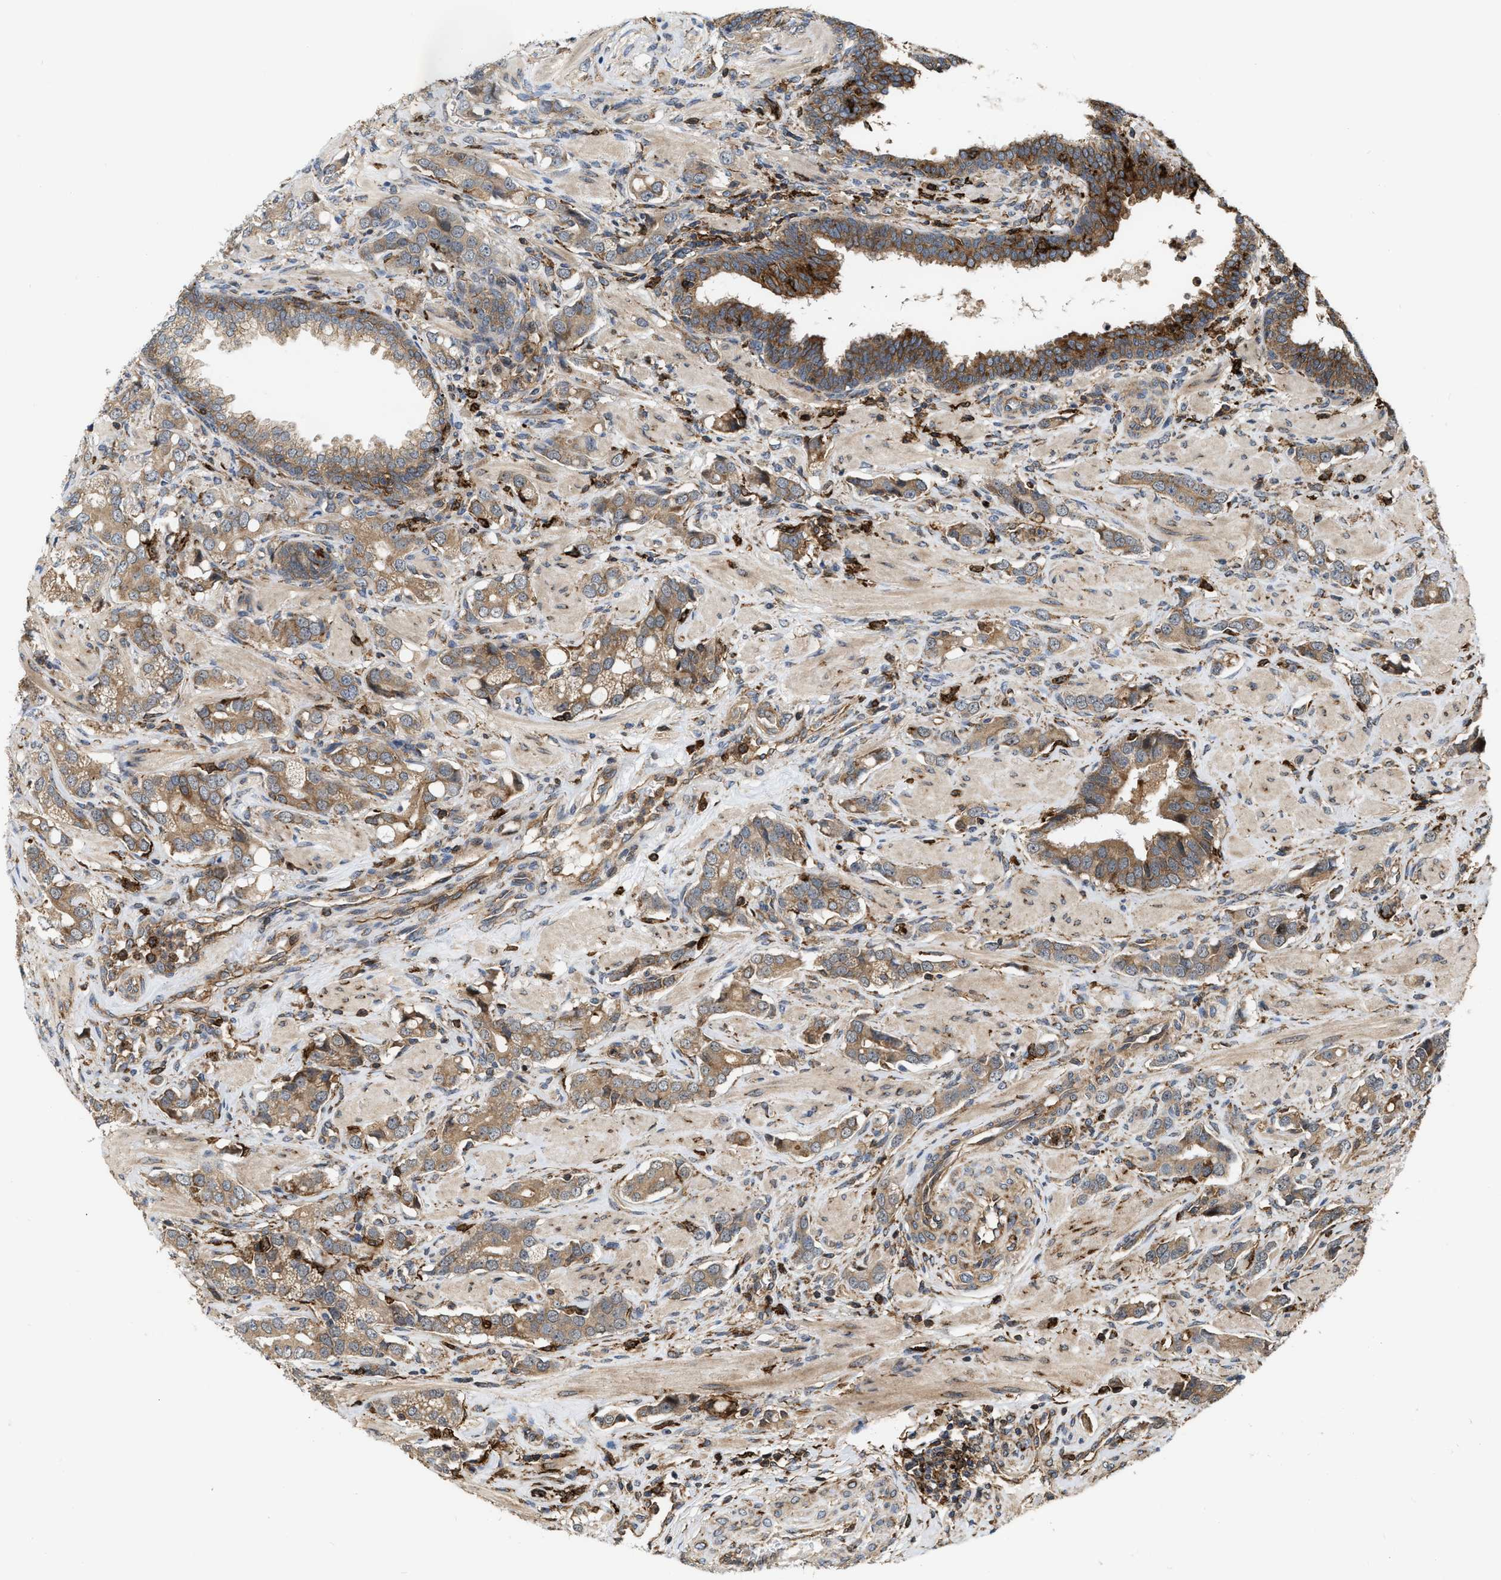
{"staining": {"intensity": "moderate", "quantity": ">75%", "location": "cytoplasmic/membranous"}, "tissue": "prostate cancer", "cell_type": "Tumor cells", "image_type": "cancer", "snomed": [{"axis": "morphology", "description": "Adenocarcinoma, High grade"}, {"axis": "topography", "description": "Prostate"}], "caption": "Immunohistochemical staining of human prostate adenocarcinoma (high-grade) demonstrates medium levels of moderate cytoplasmic/membranous protein expression in approximately >75% of tumor cells.", "gene": "IQCE", "patient": {"sex": "male", "age": 52}}